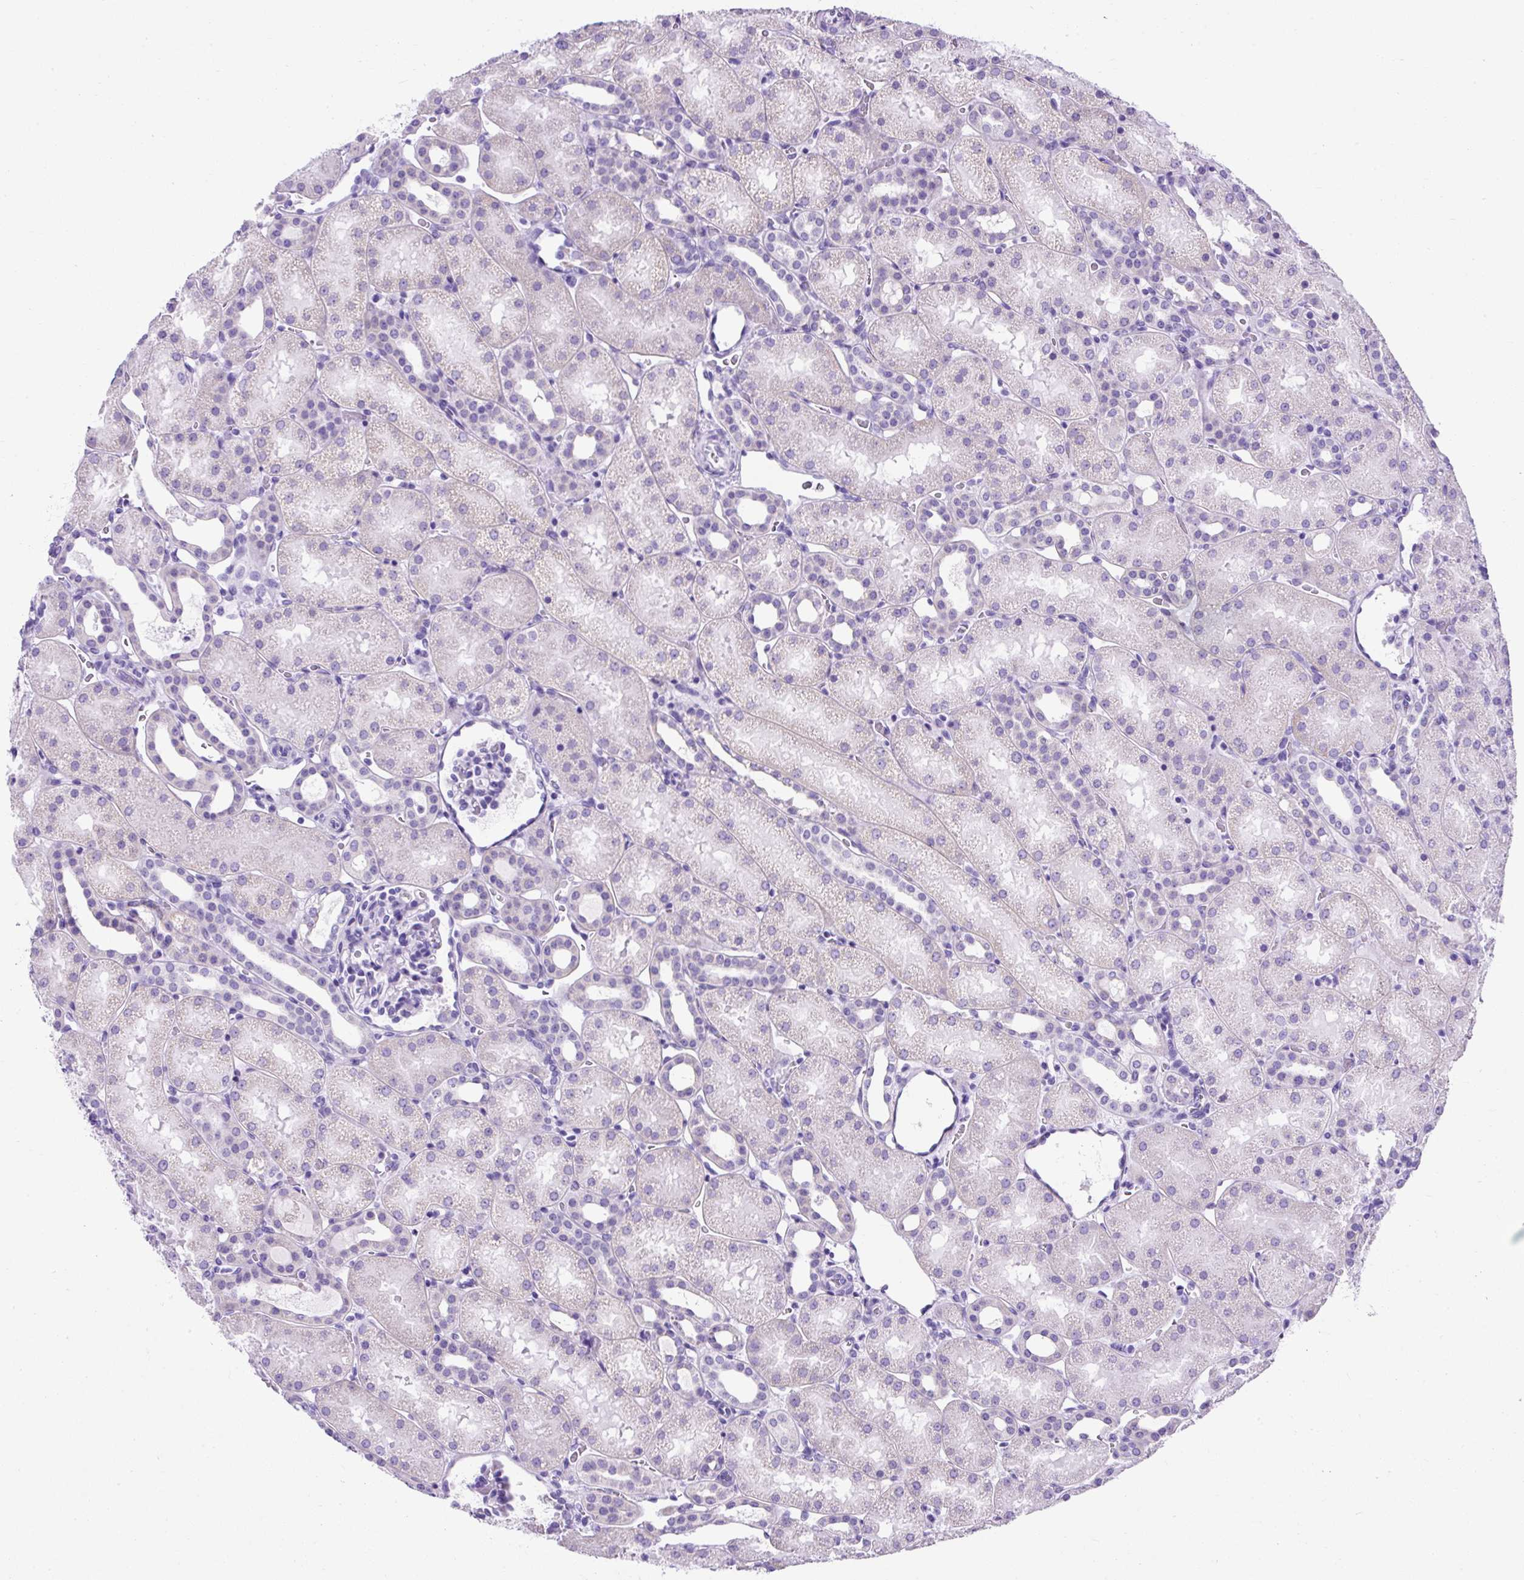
{"staining": {"intensity": "negative", "quantity": "none", "location": "none"}, "tissue": "kidney", "cell_type": "Cells in glomeruli", "image_type": "normal", "snomed": [{"axis": "morphology", "description": "Normal tissue, NOS"}, {"axis": "topography", "description": "Kidney"}], "caption": "This is a image of immunohistochemistry staining of normal kidney, which shows no staining in cells in glomeruli.", "gene": "KRT12", "patient": {"sex": "male", "age": 2}}